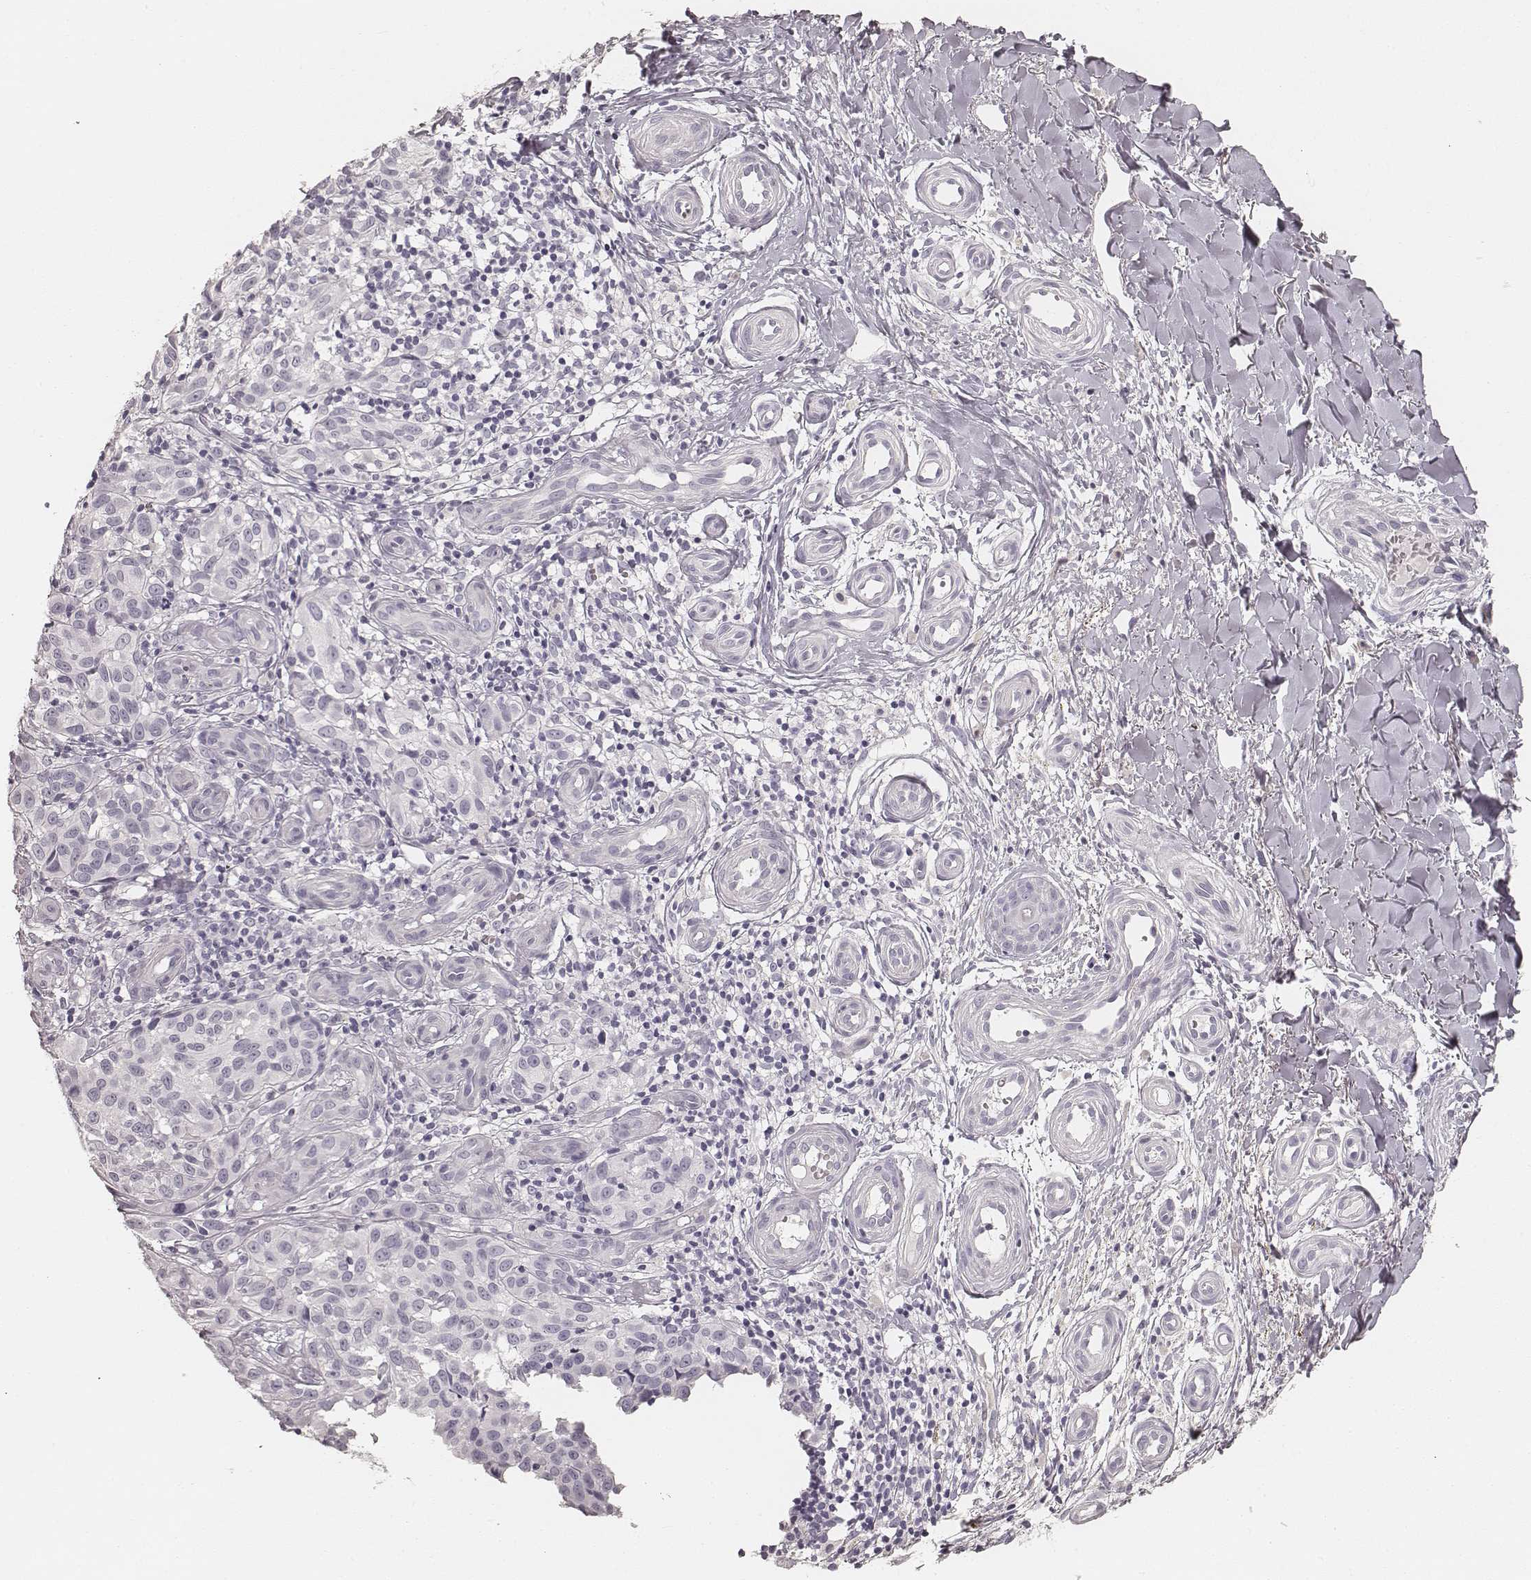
{"staining": {"intensity": "negative", "quantity": "none", "location": "none"}, "tissue": "melanoma", "cell_type": "Tumor cells", "image_type": "cancer", "snomed": [{"axis": "morphology", "description": "Malignant melanoma, NOS"}, {"axis": "topography", "description": "Skin"}], "caption": "Tumor cells are negative for protein expression in human malignant melanoma.", "gene": "HNF4G", "patient": {"sex": "female", "age": 53}}